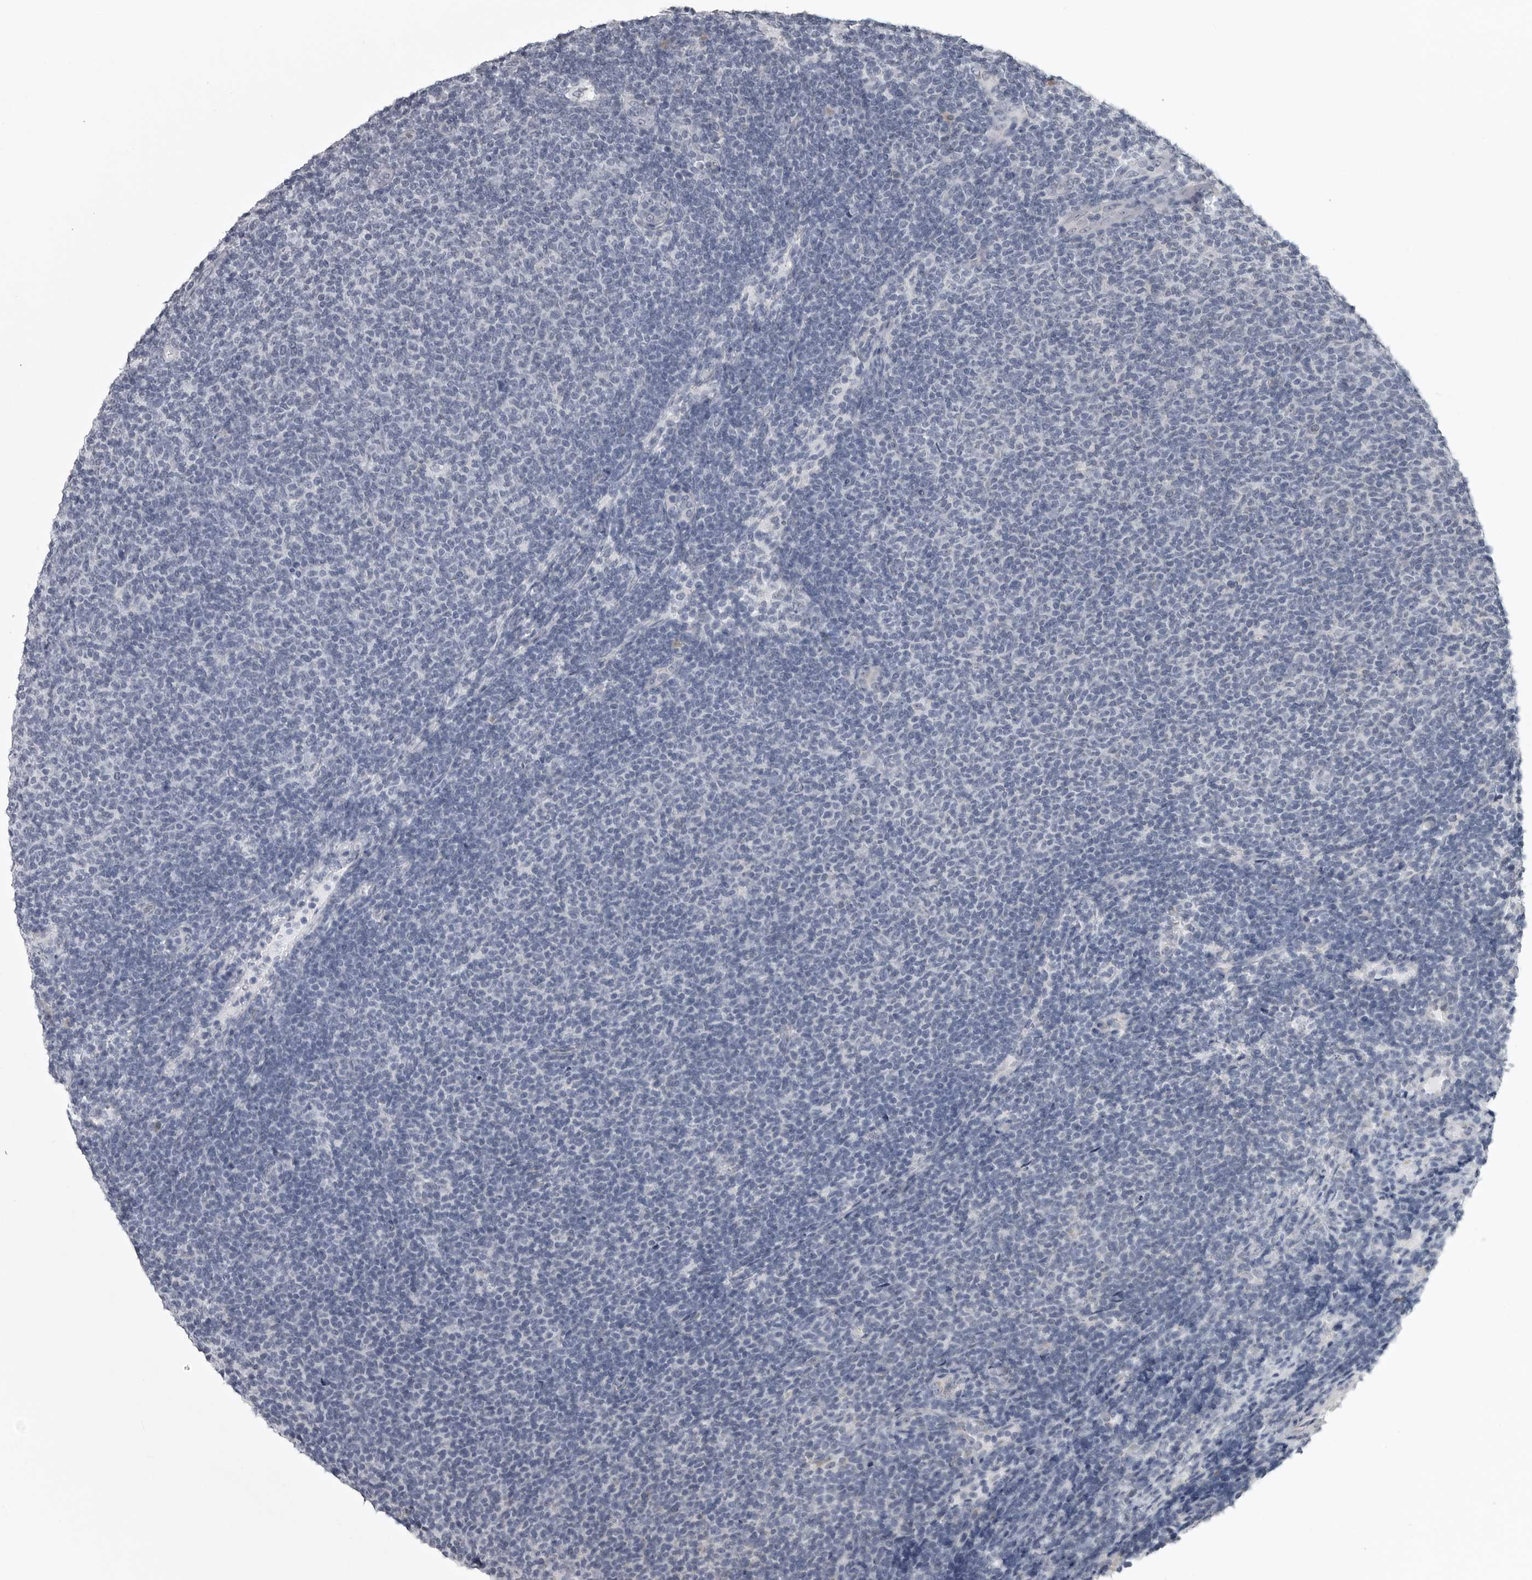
{"staining": {"intensity": "negative", "quantity": "none", "location": "none"}, "tissue": "lymphoma", "cell_type": "Tumor cells", "image_type": "cancer", "snomed": [{"axis": "morphology", "description": "Malignant lymphoma, non-Hodgkin's type, Low grade"}, {"axis": "topography", "description": "Lymph node"}], "caption": "This is a photomicrograph of immunohistochemistry staining of low-grade malignant lymphoma, non-Hodgkin's type, which shows no expression in tumor cells.", "gene": "MYOC", "patient": {"sex": "male", "age": 66}}